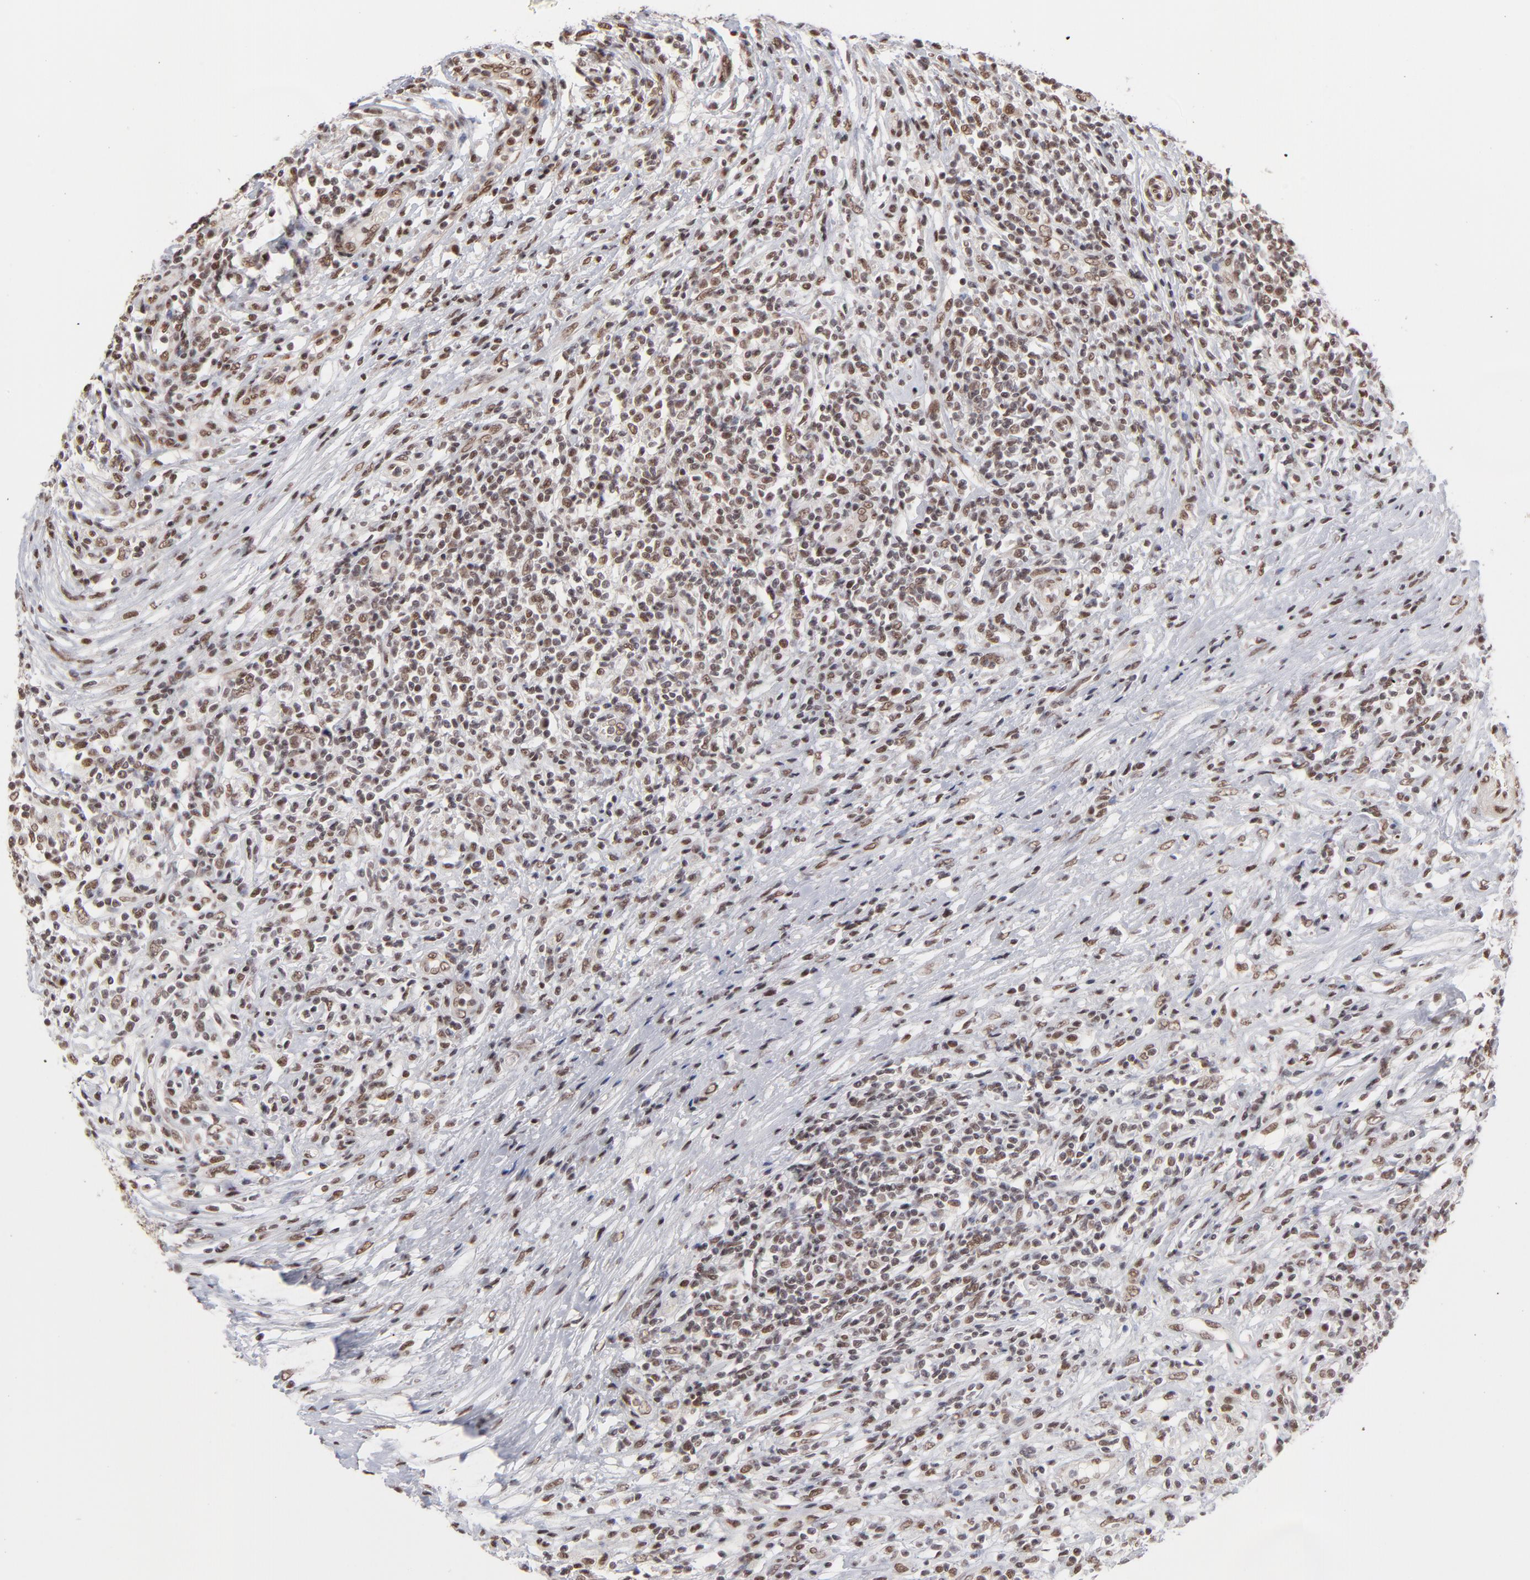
{"staining": {"intensity": "moderate", "quantity": ">75%", "location": "nuclear"}, "tissue": "lymphoma", "cell_type": "Tumor cells", "image_type": "cancer", "snomed": [{"axis": "morphology", "description": "Malignant lymphoma, non-Hodgkin's type, High grade"}, {"axis": "topography", "description": "Lymph node"}], "caption": "A medium amount of moderate nuclear staining is identified in about >75% of tumor cells in lymphoma tissue.", "gene": "ZNF3", "patient": {"sex": "female", "age": 84}}